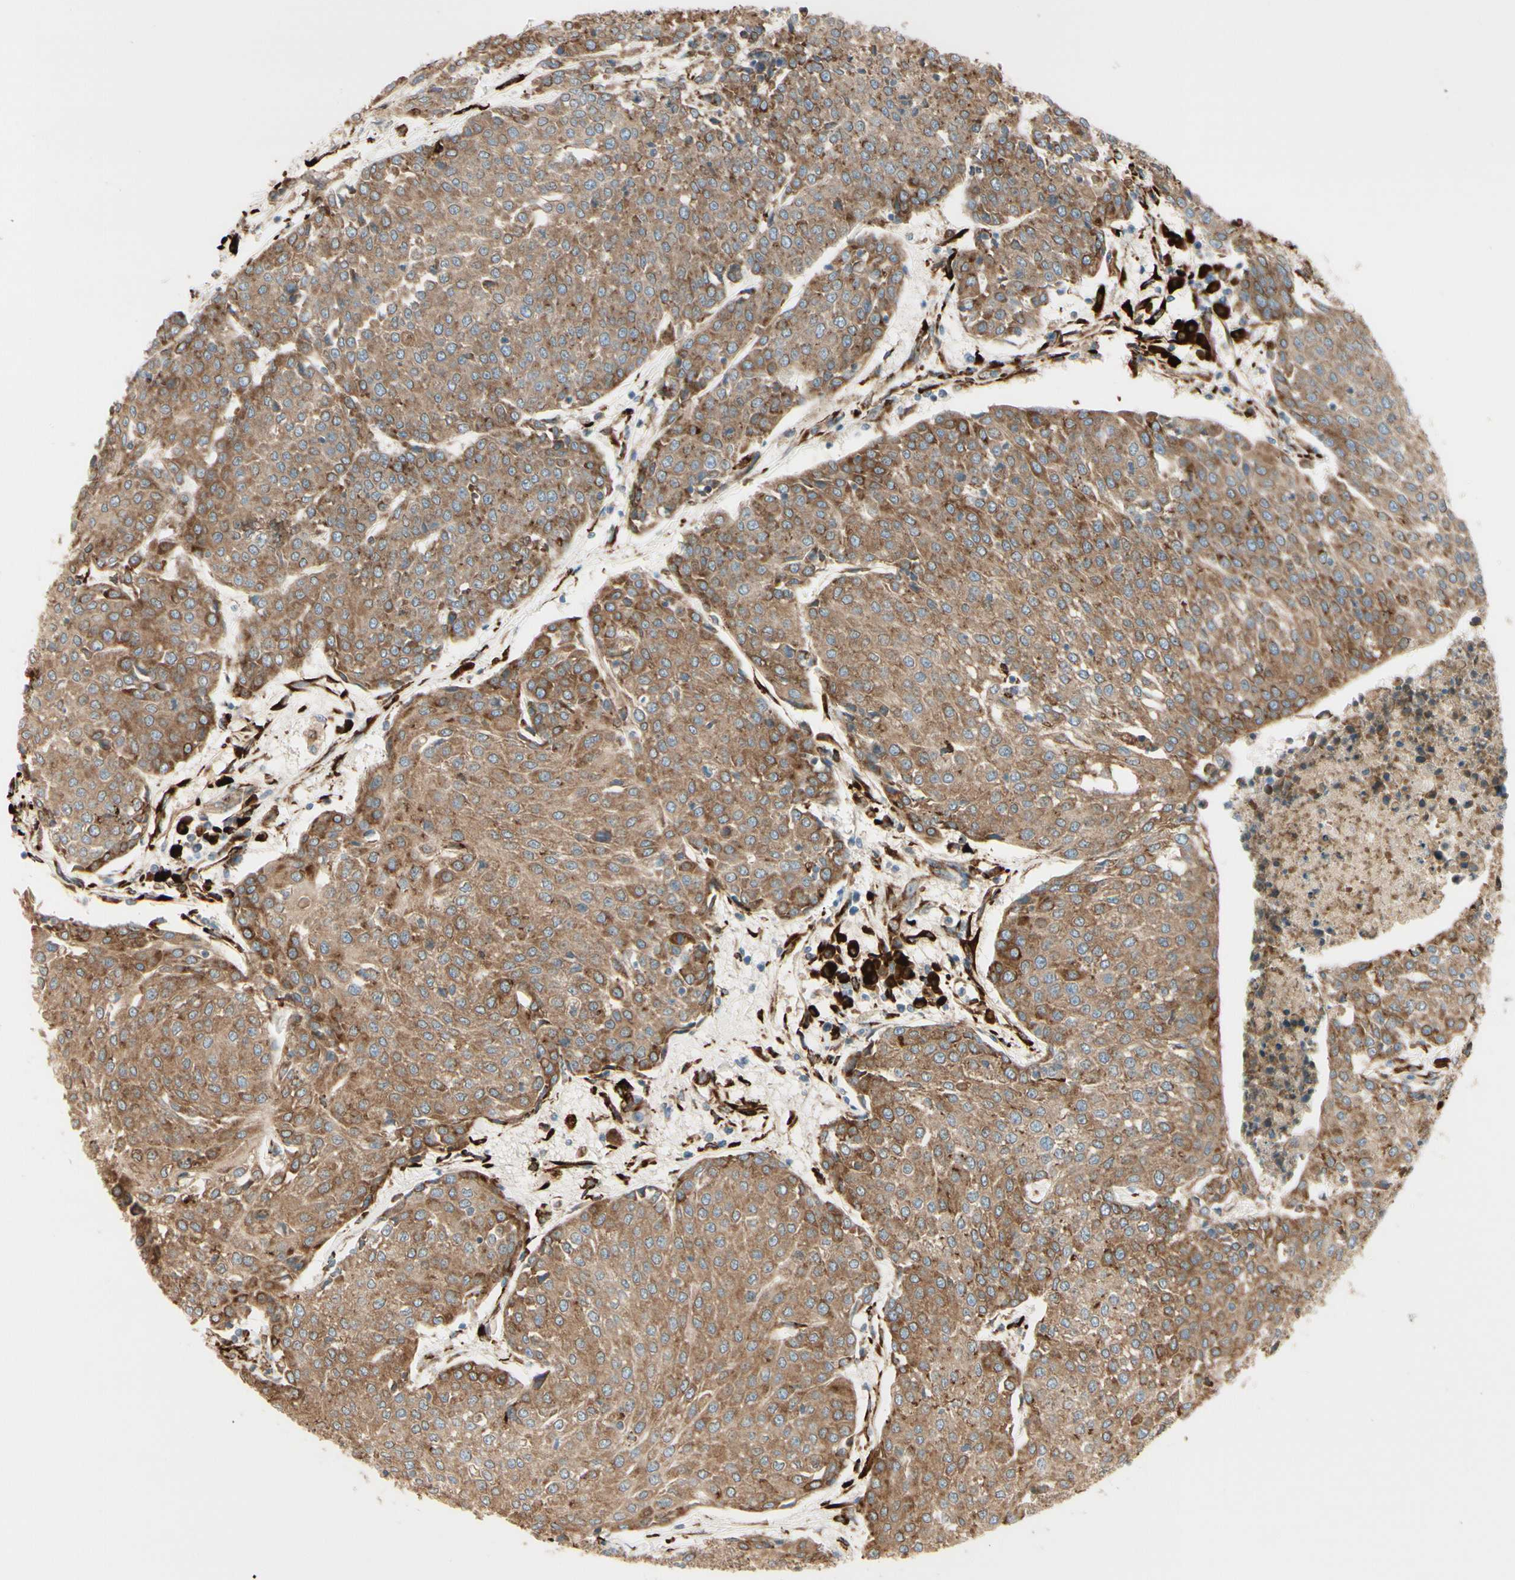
{"staining": {"intensity": "moderate", "quantity": ">75%", "location": "cytoplasmic/membranous"}, "tissue": "urothelial cancer", "cell_type": "Tumor cells", "image_type": "cancer", "snomed": [{"axis": "morphology", "description": "Urothelial carcinoma, High grade"}, {"axis": "topography", "description": "Urinary bladder"}], "caption": "Approximately >75% of tumor cells in human urothelial cancer display moderate cytoplasmic/membranous protein staining as visualized by brown immunohistochemical staining.", "gene": "RRBP1", "patient": {"sex": "female", "age": 85}}